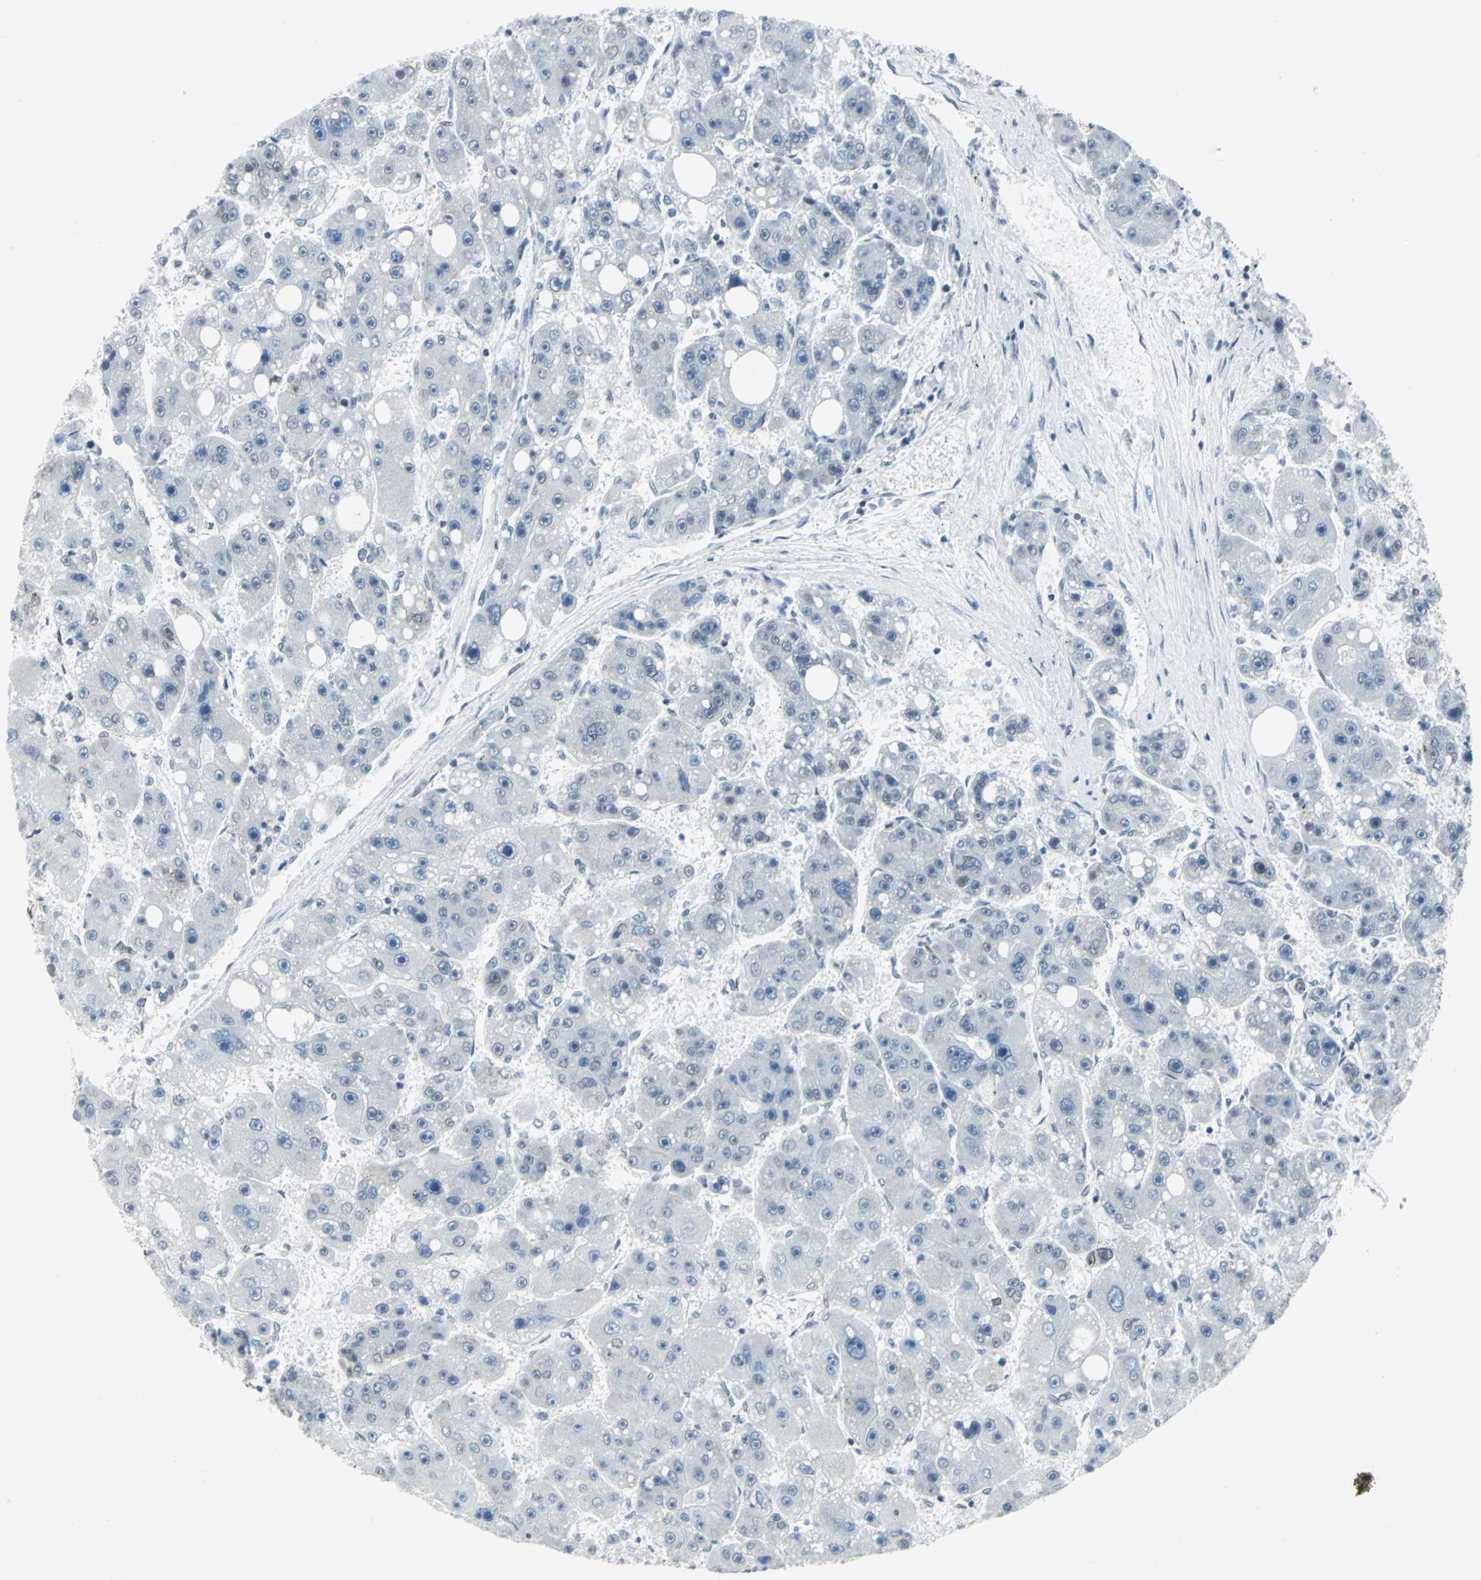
{"staining": {"intensity": "negative", "quantity": "none", "location": "none"}, "tissue": "liver cancer", "cell_type": "Tumor cells", "image_type": "cancer", "snomed": [{"axis": "morphology", "description": "Carcinoma, Hepatocellular, NOS"}, {"axis": "topography", "description": "Liver"}], "caption": "This is a micrograph of IHC staining of hepatocellular carcinoma (liver), which shows no positivity in tumor cells.", "gene": "SNUPN", "patient": {"sex": "female", "age": 61}}